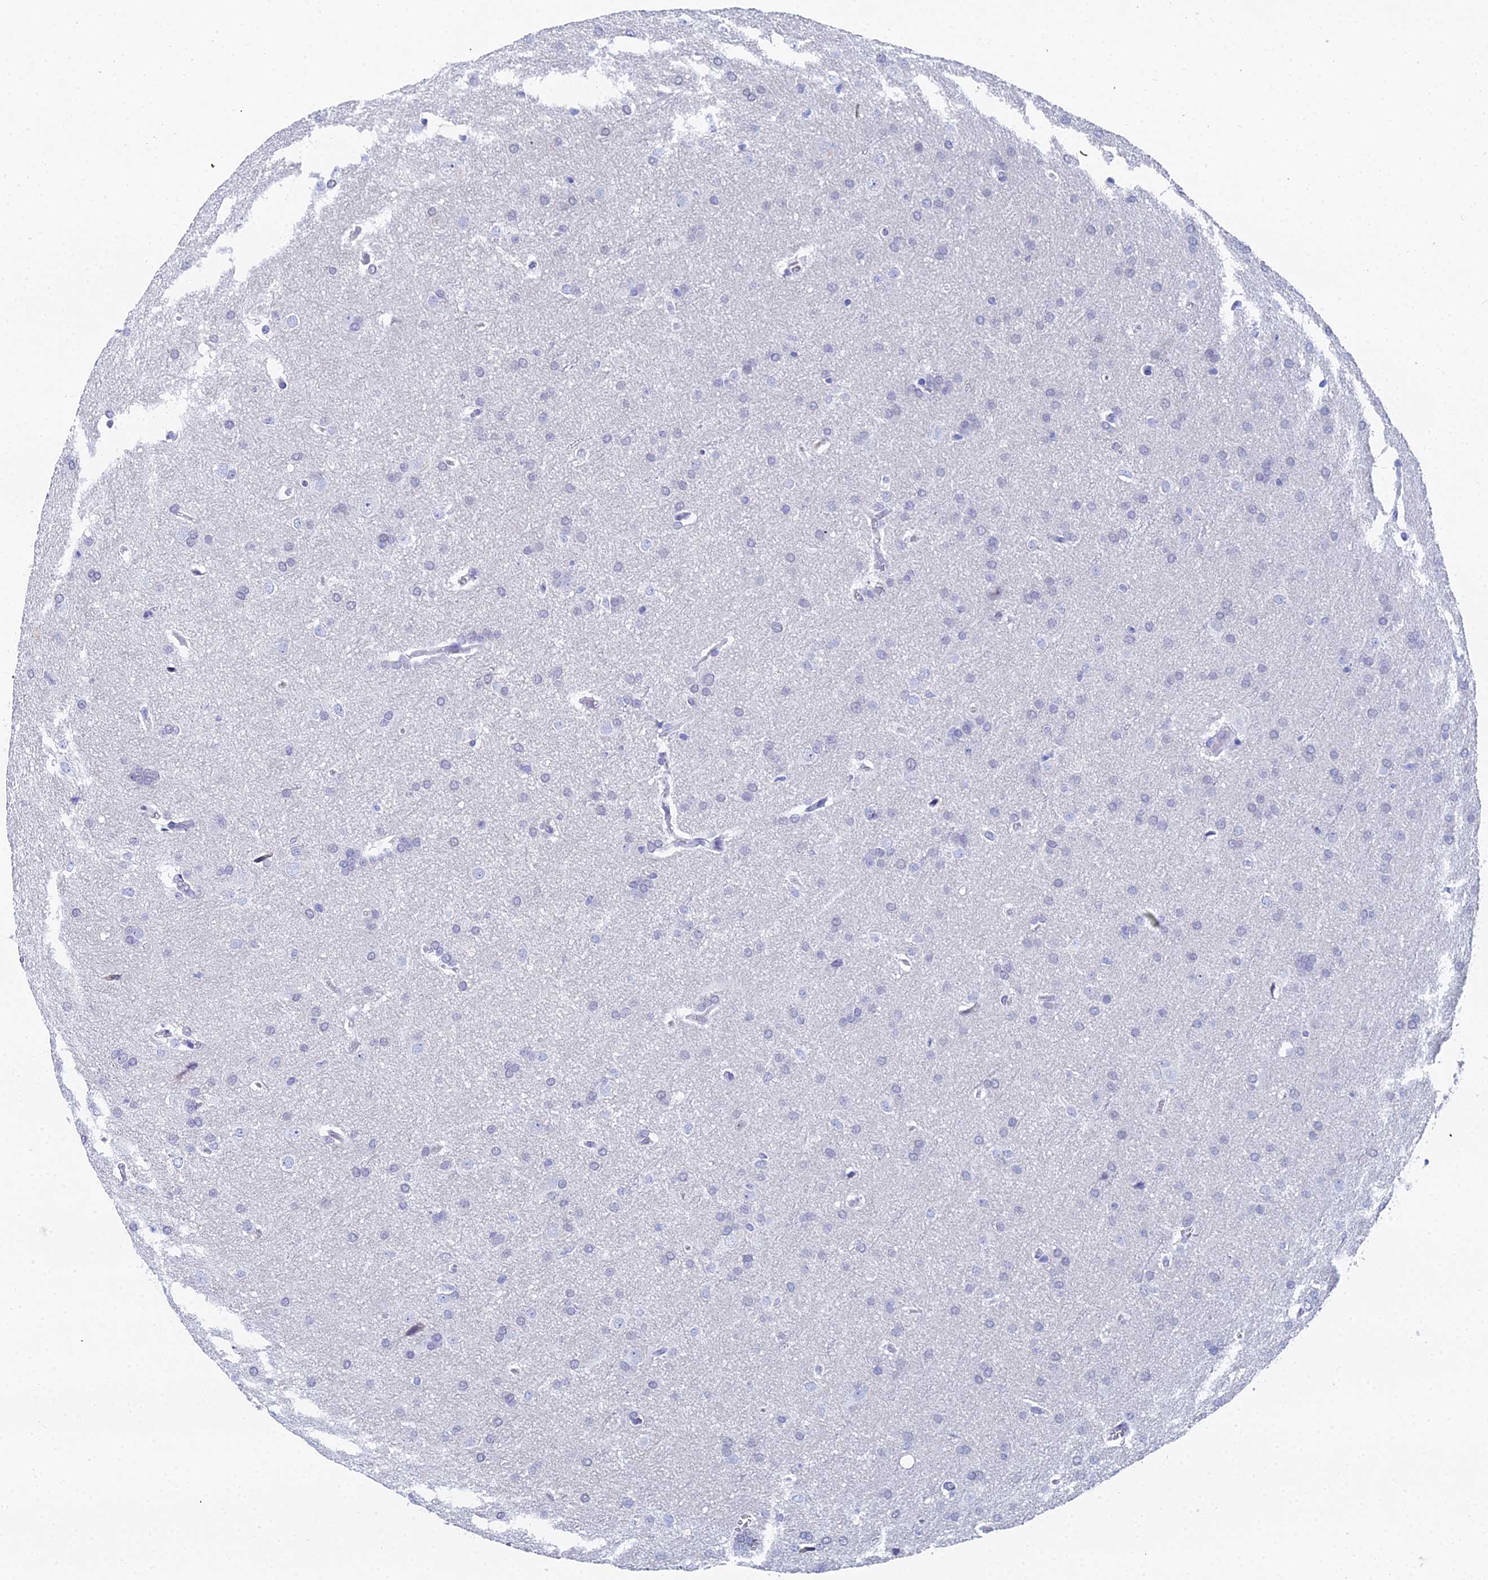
{"staining": {"intensity": "negative", "quantity": "none", "location": "none"}, "tissue": "glioma", "cell_type": "Tumor cells", "image_type": "cancer", "snomed": [{"axis": "morphology", "description": "Glioma, malignant, Low grade"}, {"axis": "topography", "description": "Brain"}], "caption": "Glioma was stained to show a protein in brown. There is no significant staining in tumor cells.", "gene": "OCM", "patient": {"sex": "female", "age": 32}}